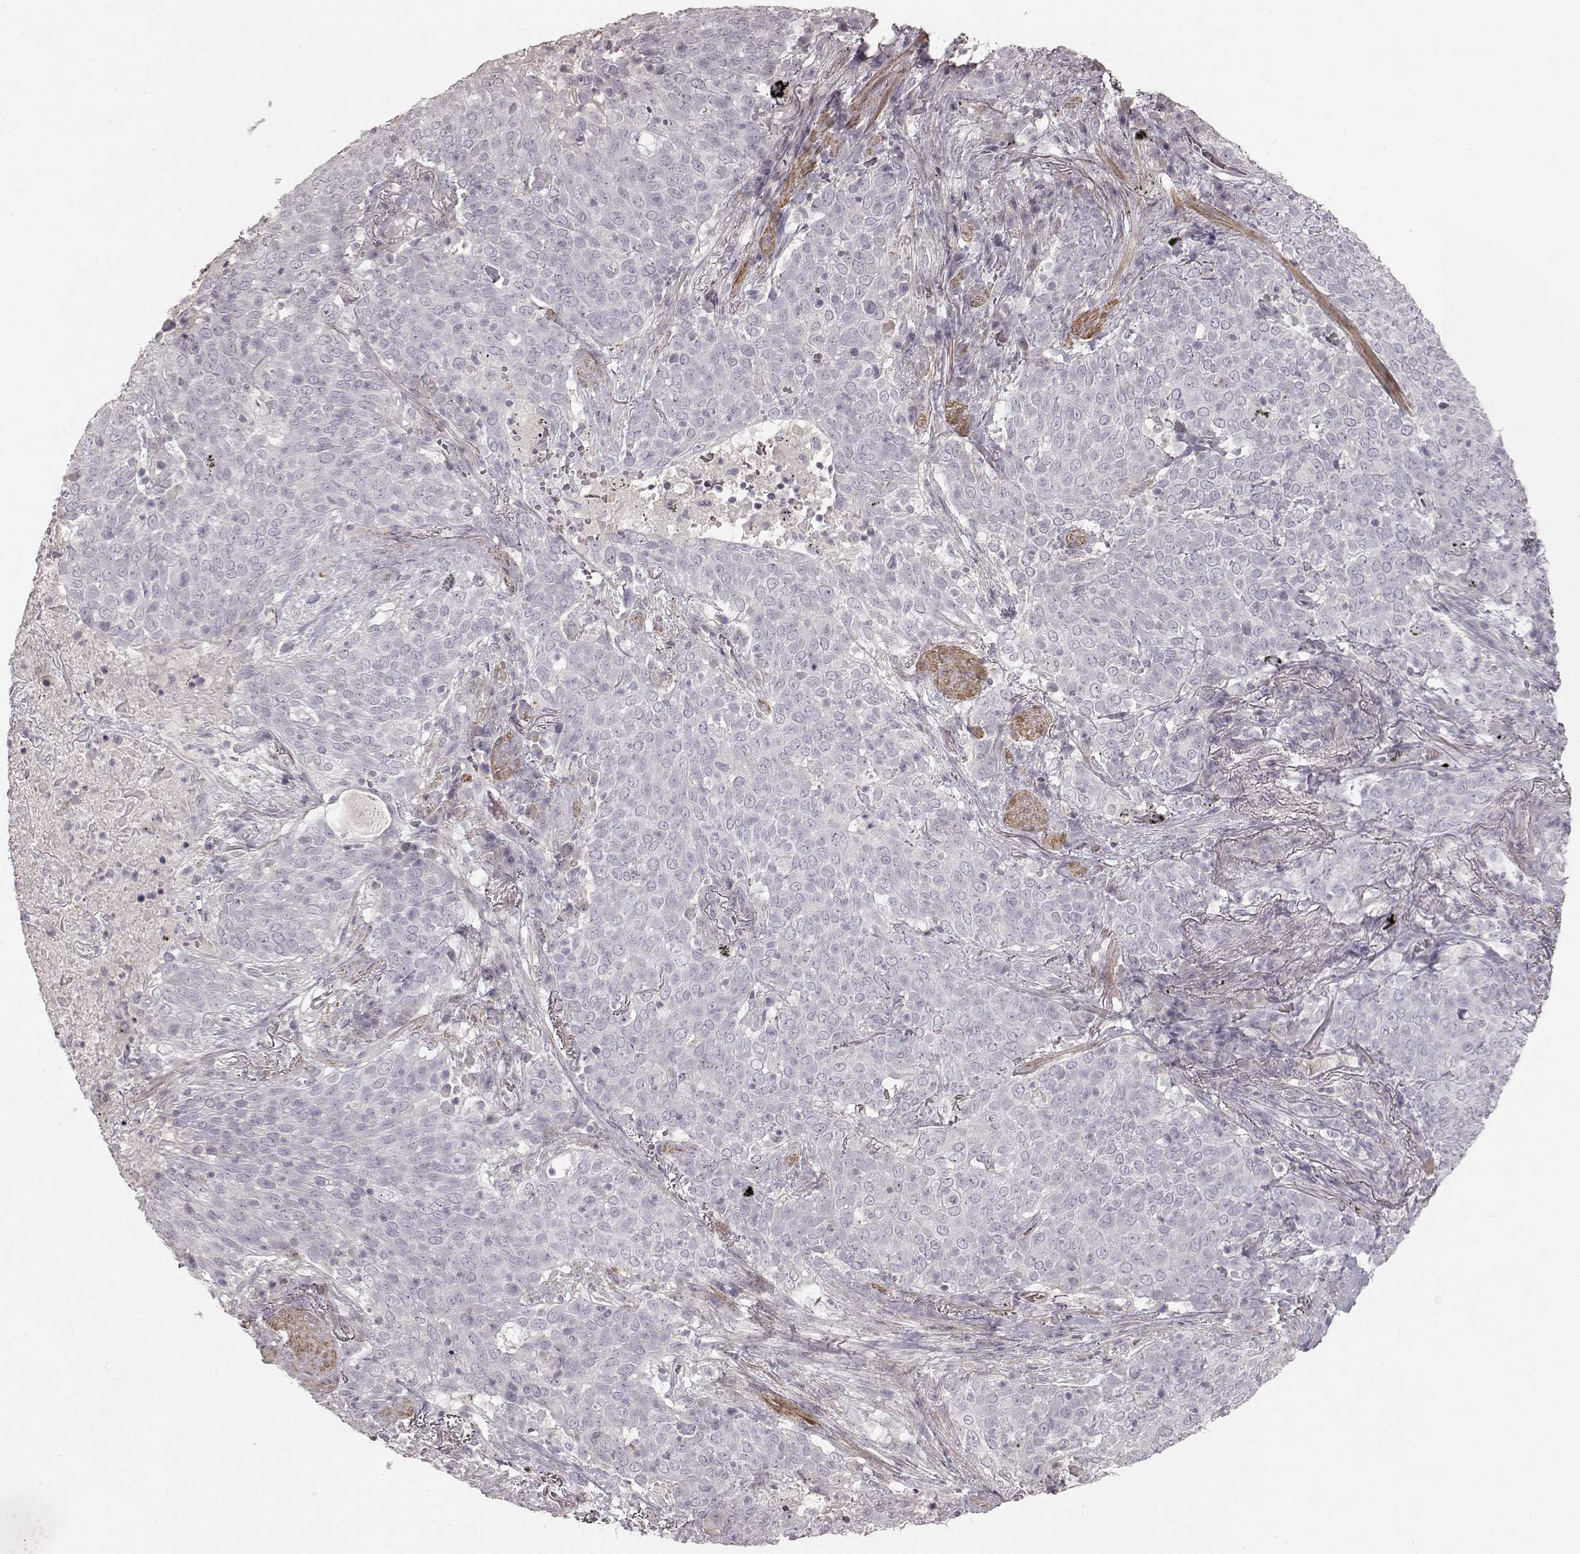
{"staining": {"intensity": "negative", "quantity": "none", "location": "none"}, "tissue": "lung cancer", "cell_type": "Tumor cells", "image_type": "cancer", "snomed": [{"axis": "morphology", "description": "Squamous cell carcinoma, NOS"}, {"axis": "topography", "description": "Lung"}], "caption": "IHC photomicrograph of squamous cell carcinoma (lung) stained for a protein (brown), which exhibits no expression in tumor cells.", "gene": "PRLHR", "patient": {"sex": "male", "age": 82}}